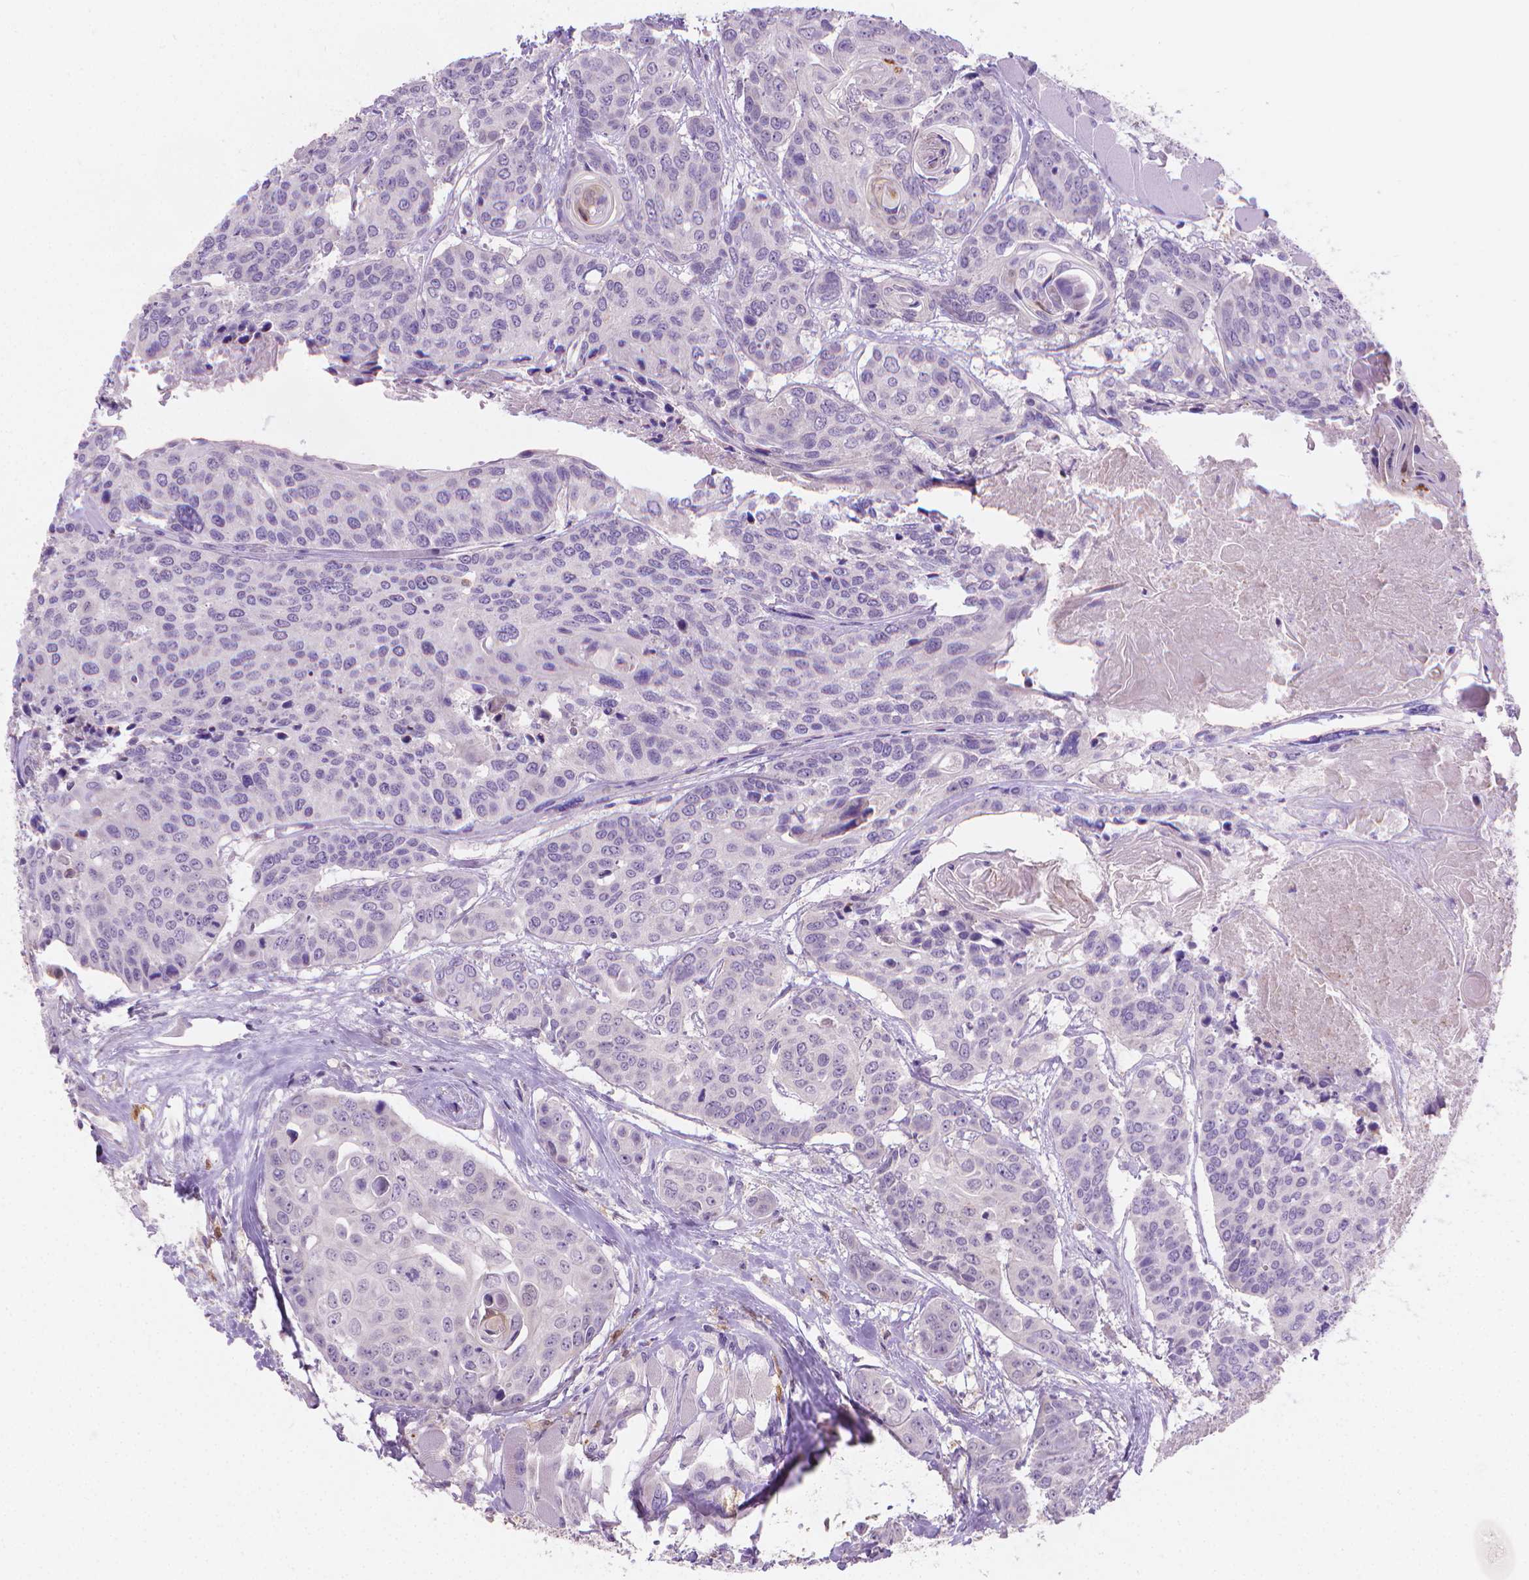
{"staining": {"intensity": "negative", "quantity": "none", "location": "none"}, "tissue": "head and neck cancer", "cell_type": "Tumor cells", "image_type": "cancer", "snomed": [{"axis": "morphology", "description": "Squamous cell carcinoma, NOS"}, {"axis": "topography", "description": "Oral tissue"}, {"axis": "topography", "description": "Head-Neck"}], "caption": "Head and neck squamous cell carcinoma stained for a protein using IHC reveals no positivity tumor cells.", "gene": "GSDMA", "patient": {"sex": "male", "age": 56}}